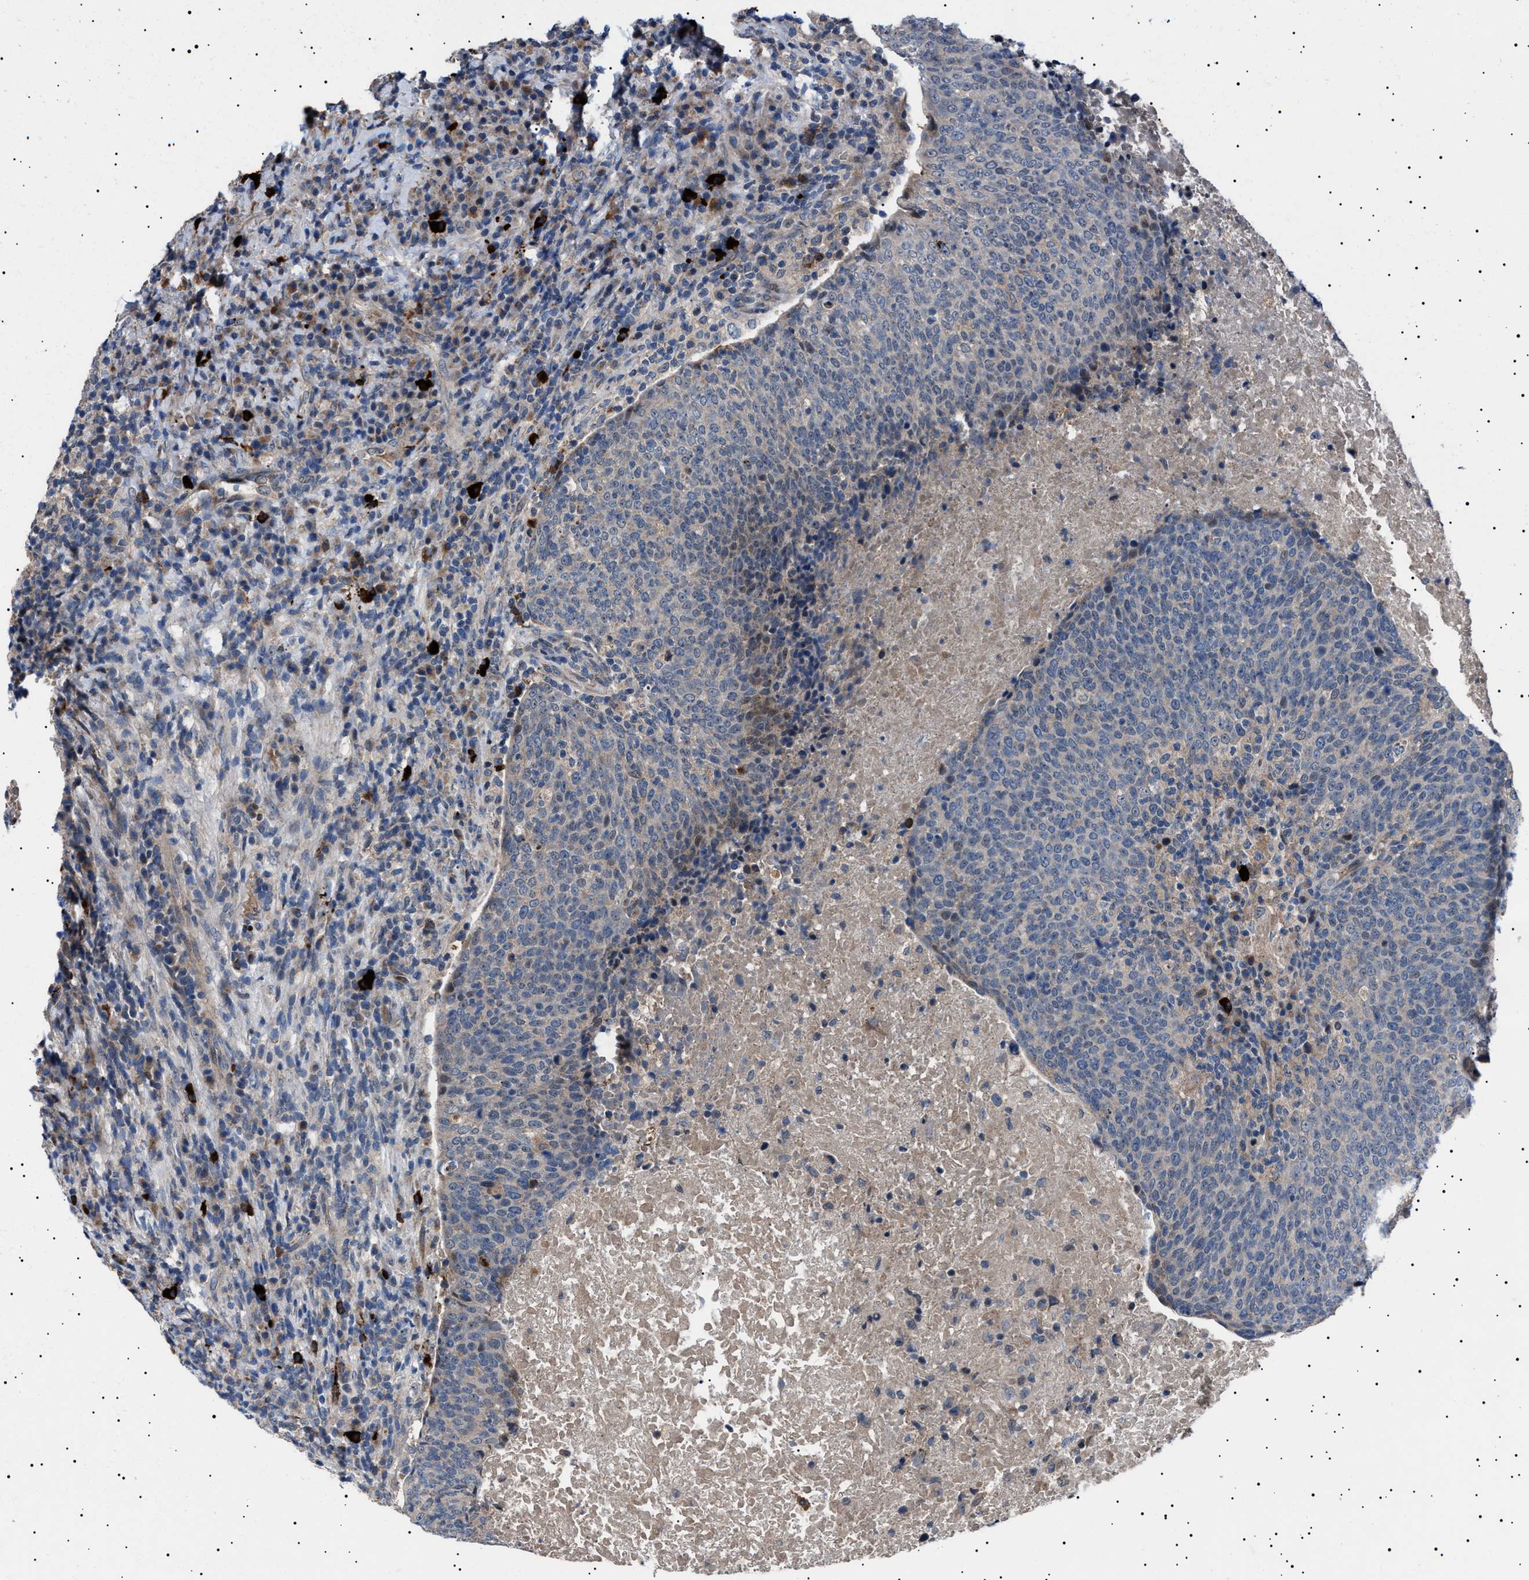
{"staining": {"intensity": "weak", "quantity": "<25%", "location": "cytoplasmic/membranous"}, "tissue": "head and neck cancer", "cell_type": "Tumor cells", "image_type": "cancer", "snomed": [{"axis": "morphology", "description": "Squamous cell carcinoma, NOS"}, {"axis": "morphology", "description": "Squamous cell carcinoma, metastatic, NOS"}, {"axis": "topography", "description": "Lymph node"}, {"axis": "topography", "description": "Head-Neck"}], "caption": "Human squamous cell carcinoma (head and neck) stained for a protein using IHC displays no staining in tumor cells.", "gene": "PTRH1", "patient": {"sex": "male", "age": 62}}